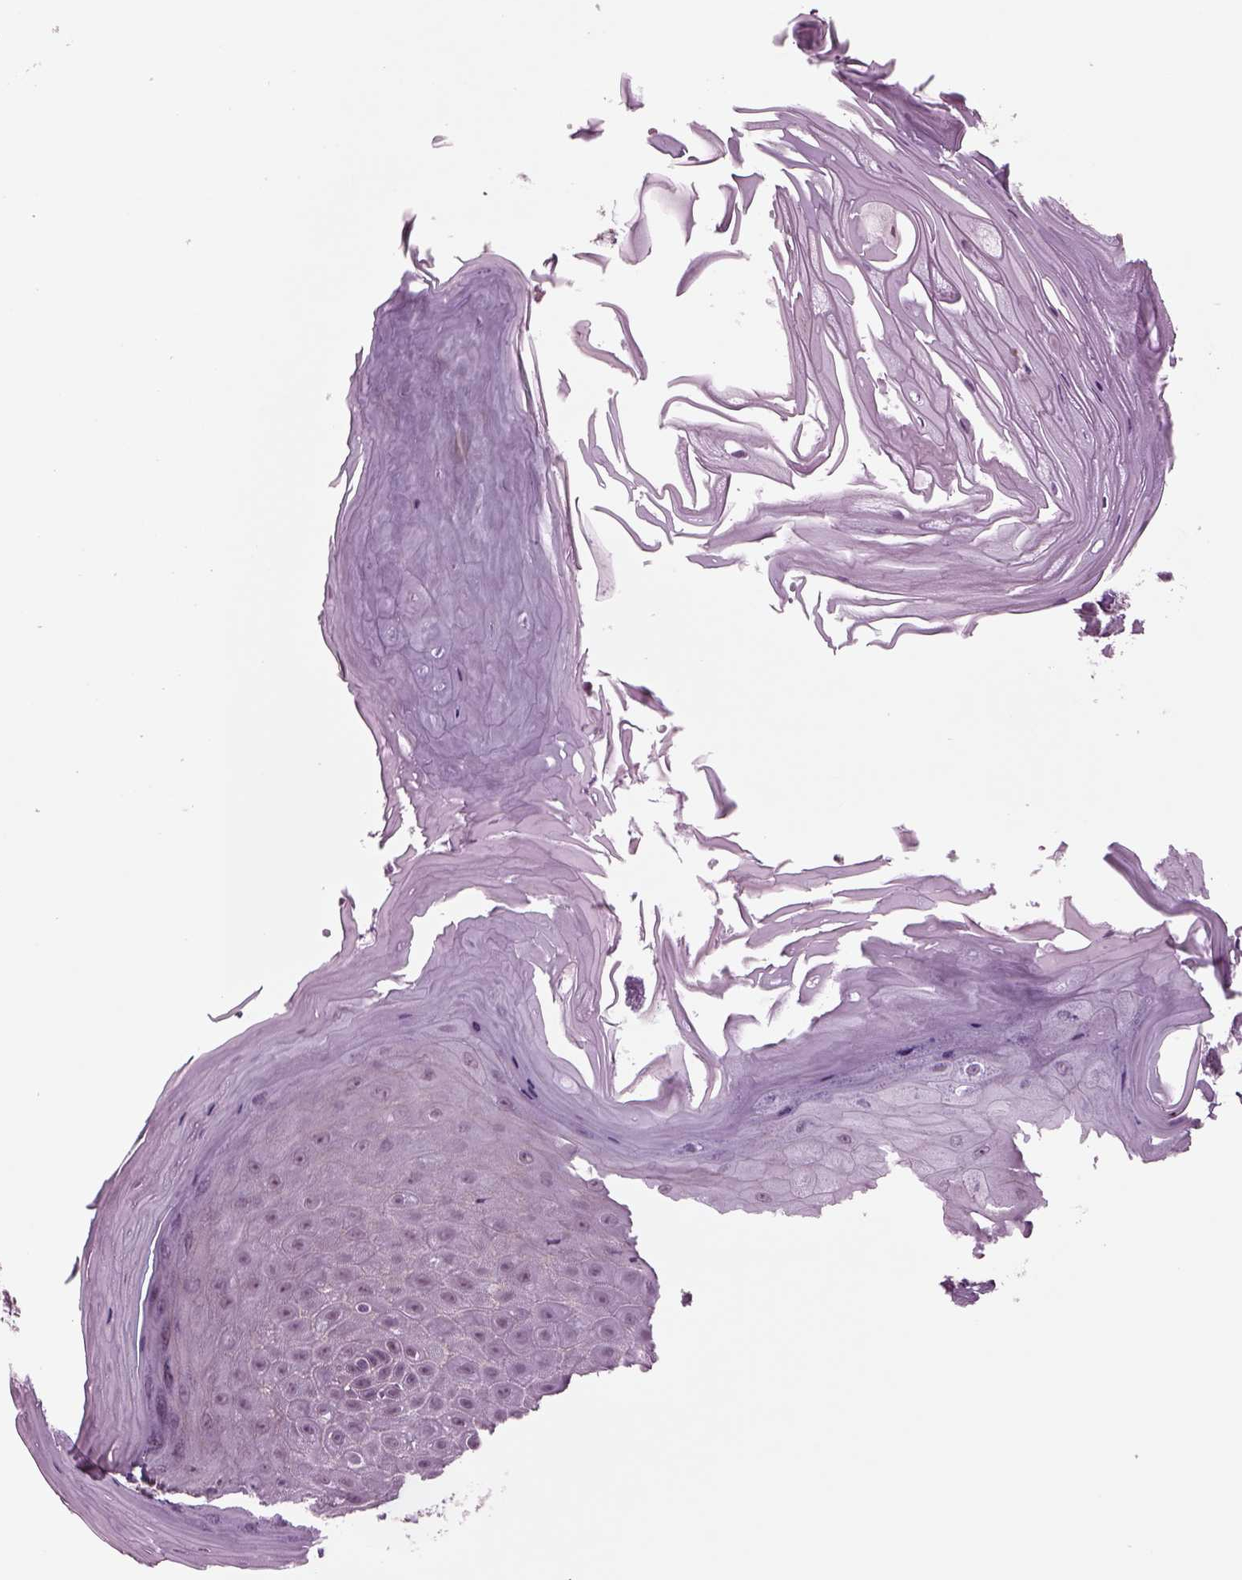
{"staining": {"intensity": "negative", "quantity": "none", "location": "none"}, "tissue": "melanoma", "cell_type": "Tumor cells", "image_type": "cancer", "snomed": [{"axis": "morphology", "description": "Malignant melanoma, NOS"}, {"axis": "topography", "description": "Skin"}], "caption": "The image reveals no significant positivity in tumor cells of malignant melanoma.", "gene": "ODF3", "patient": {"sex": "male", "age": 77}}